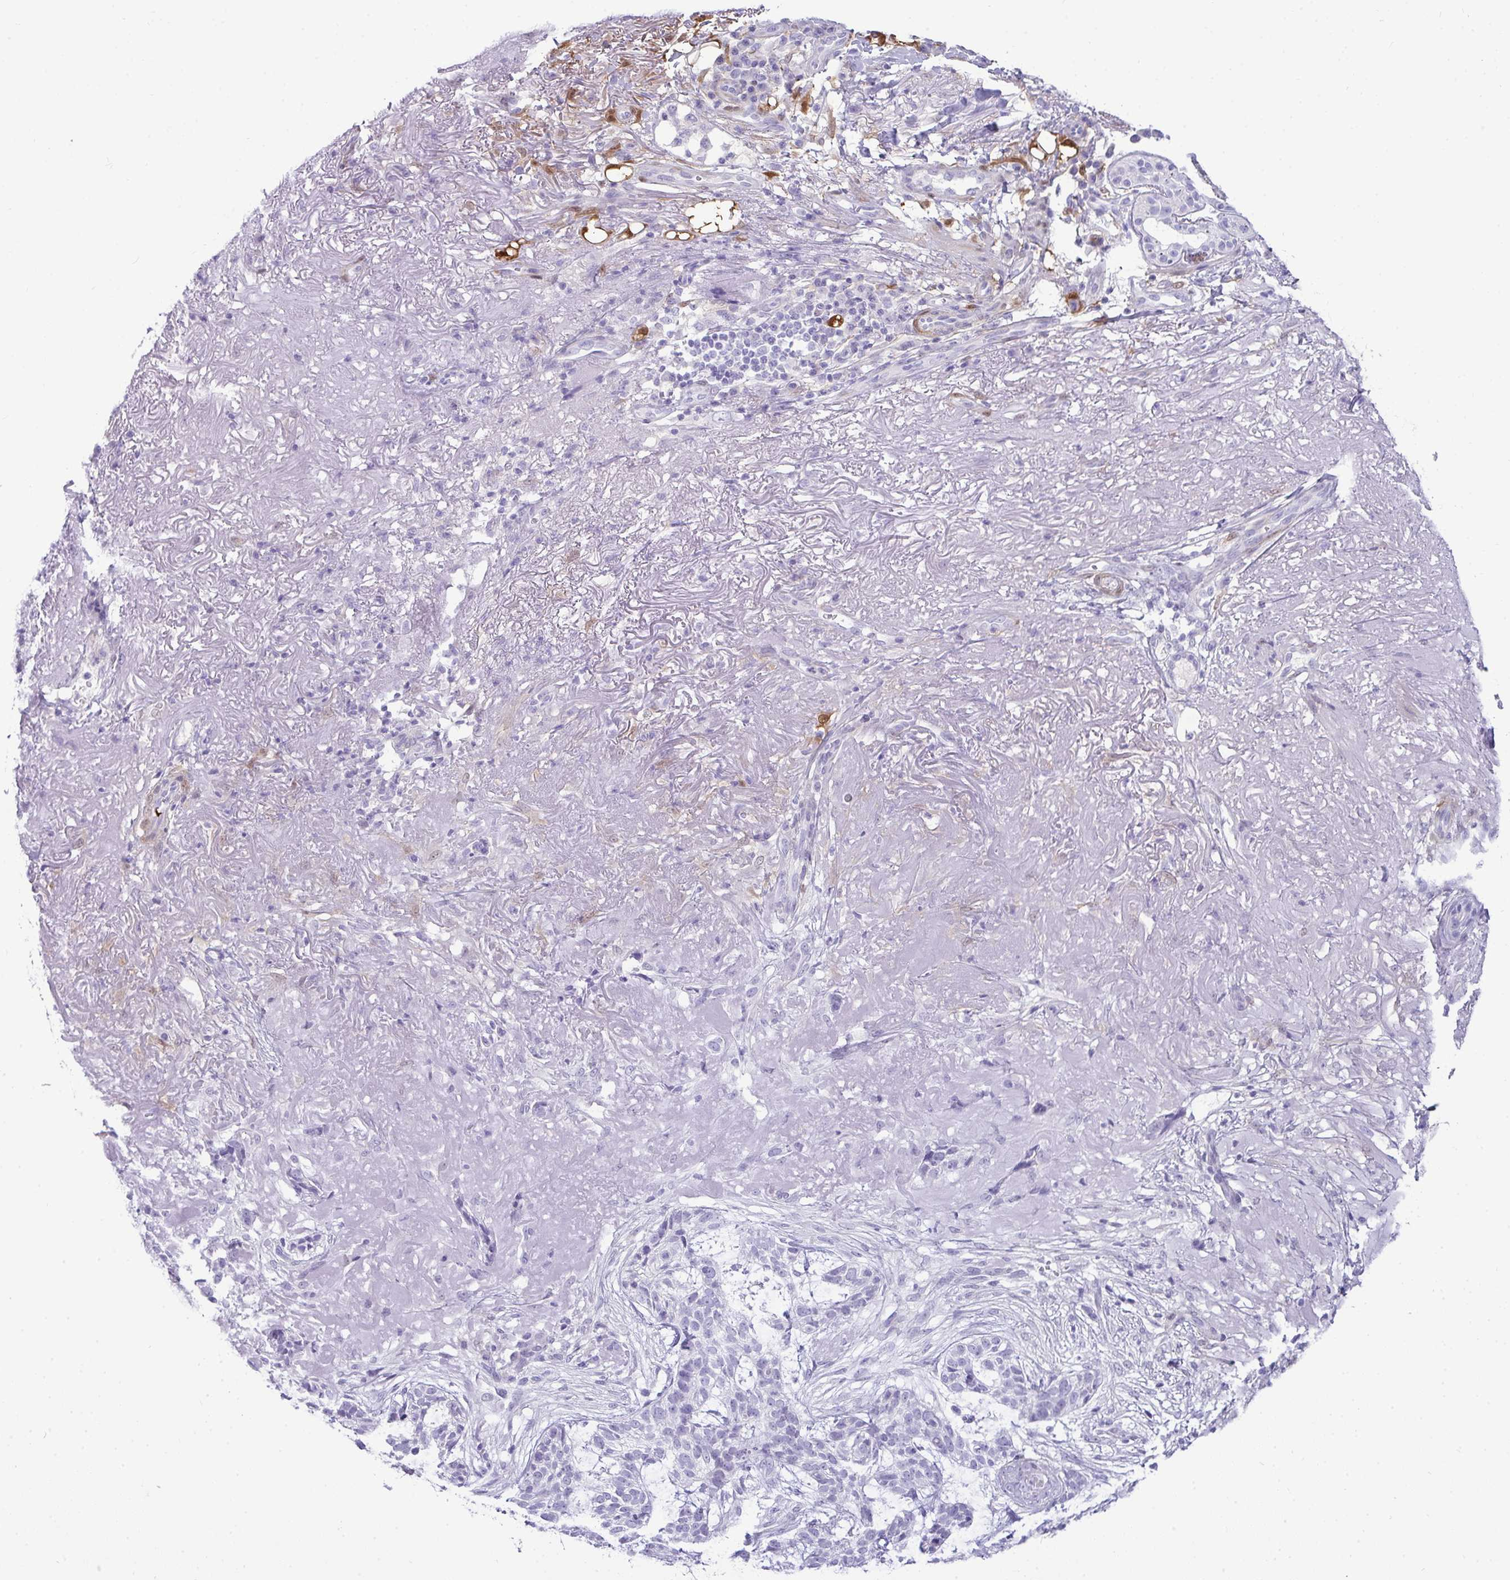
{"staining": {"intensity": "negative", "quantity": "none", "location": "none"}, "tissue": "skin cancer", "cell_type": "Tumor cells", "image_type": "cancer", "snomed": [{"axis": "morphology", "description": "Basal cell carcinoma"}, {"axis": "topography", "description": "Skin"}, {"axis": "topography", "description": "Skin of face"}], "caption": "A photomicrograph of skin basal cell carcinoma stained for a protein displays no brown staining in tumor cells. The staining is performed using DAB (3,3'-diaminobenzidine) brown chromogen with nuclei counter-stained in using hematoxylin.", "gene": "HSPB6", "patient": {"sex": "female", "age": 80}}